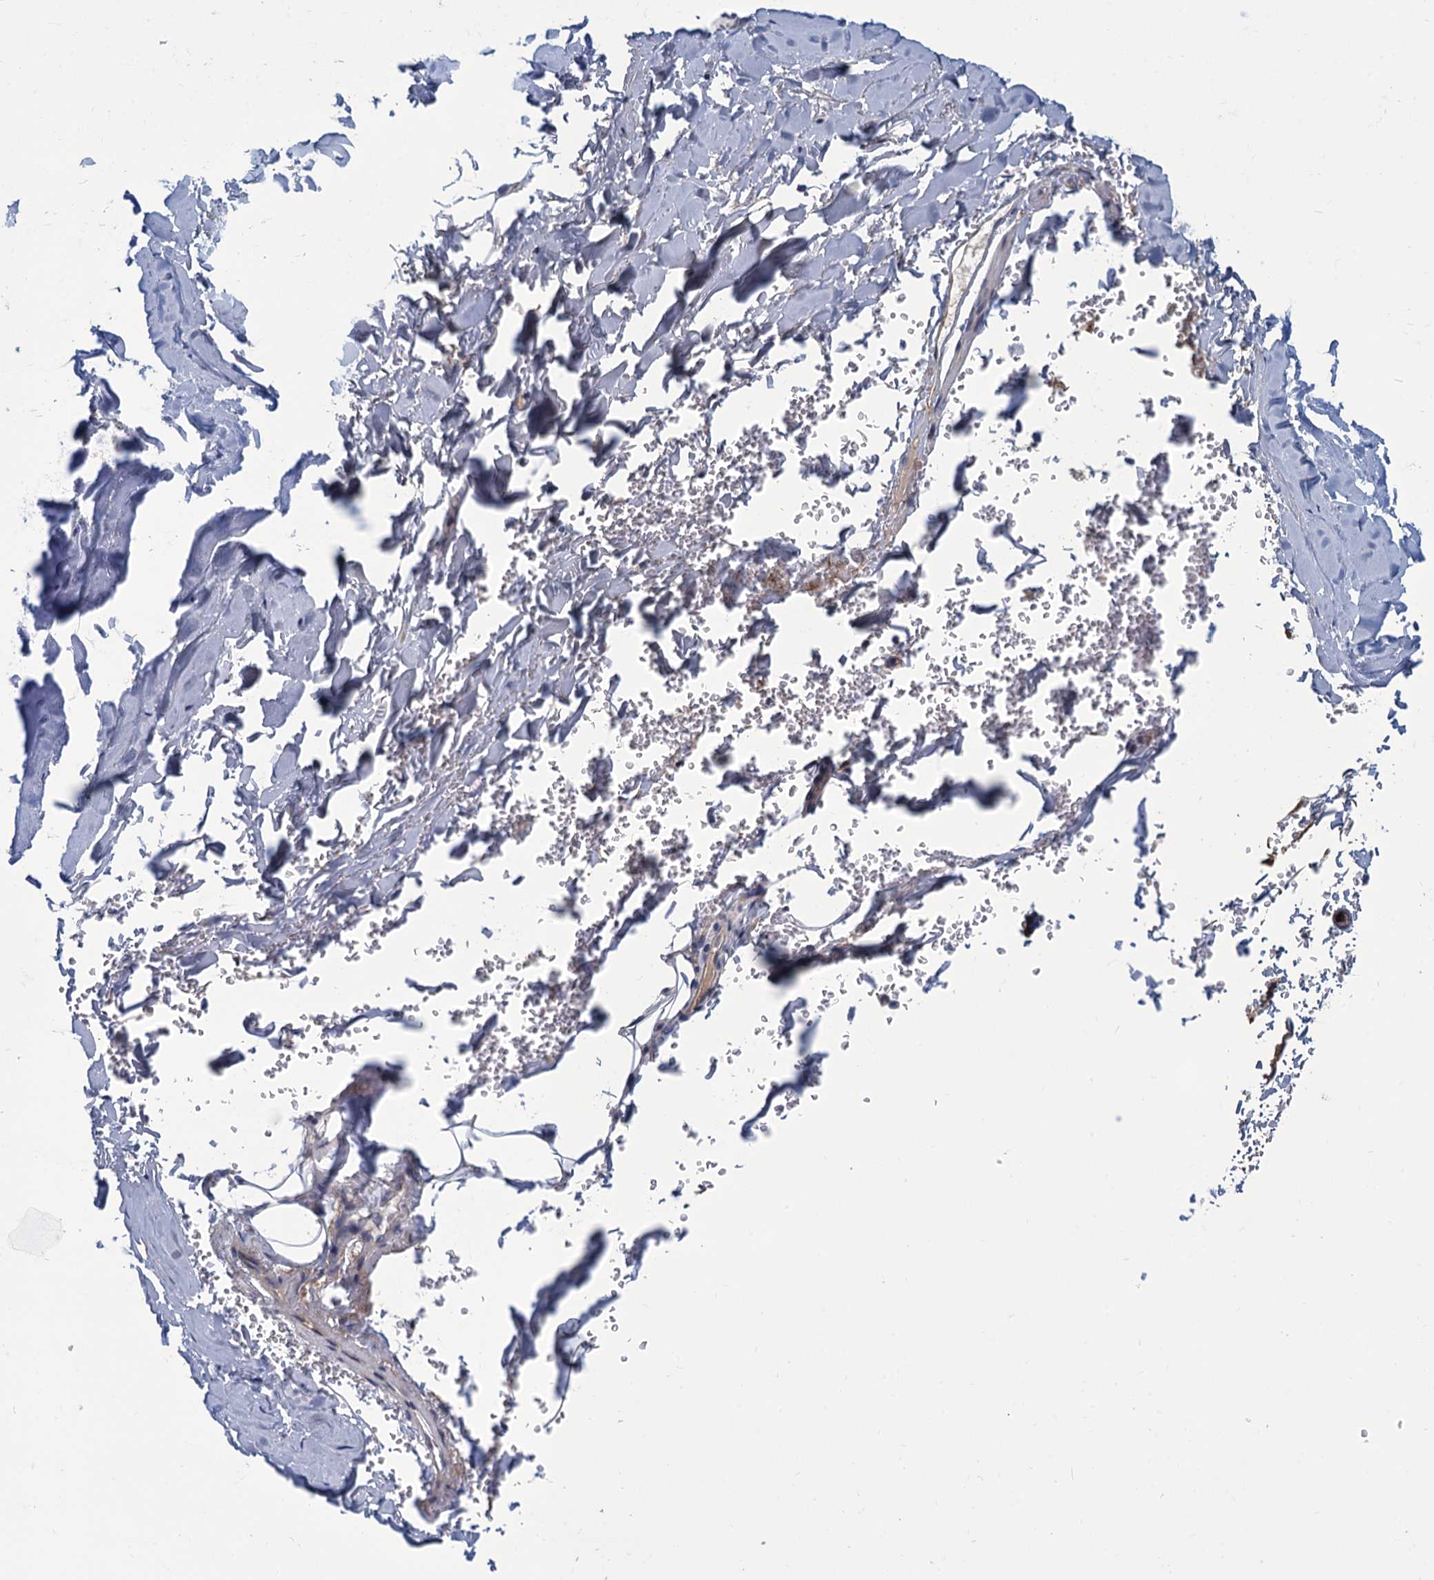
{"staining": {"intensity": "weak", "quantity": "25%-75%", "location": "cytoplasmic/membranous"}, "tissue": "adipose tissue", "cell_type": "Adipocytes", "image_type": "normal", "snomed": [{"axis": "morphology", "description": "Normal tissue, NOS"}, {"axis": "topography", "description": "Cartilage tissue"}], "caption": "Normal adipose tissue exhibits weak cytoplasmic/membranous positivity in about 25%-75% of adipocytes, visualized by immunohistochemistry.", "gene": "DNHD1", "patient": {"sex": "female", "age": 63}}